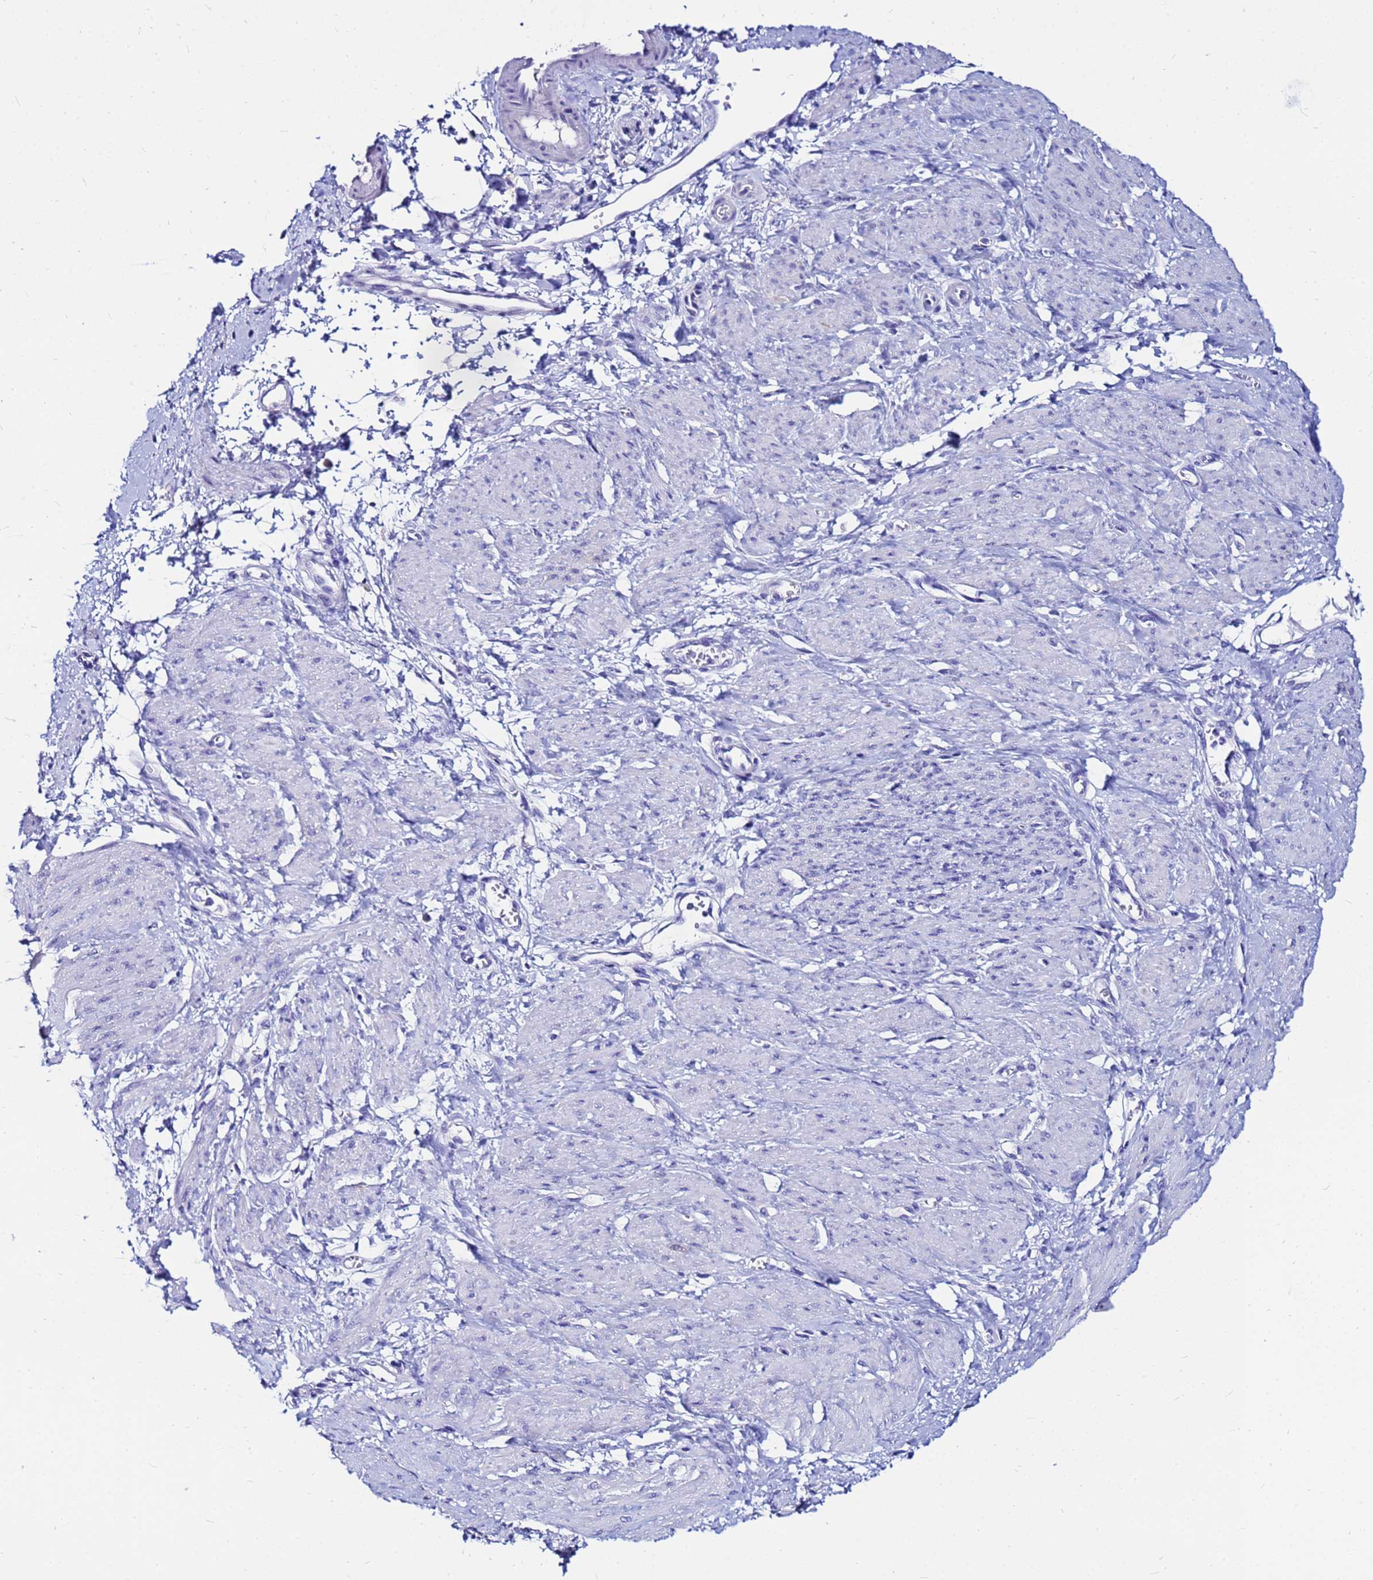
{"staining": {"intensity": "negative", "quantity": "none", "location": "none"}, "tissue": "smooth muscle", "cell_type": "Smooth muscle cells", "image_type": "normal", "snomed": [{"axis": "morphology", "description": "Normal tissue, NOS"}, {"axis": "topography", "description": "Smooth muscle"}, {"axis": "topography", "description": "Uterus"}], "caption": "High power microscopy micrograph of an IHC micrograph of benign smooth muscle, revealing no significant positivity in smooth muscle cells. (Brightfield microscopy of DAB IHC at high magnification).", "gene": "PPP1R14C", "patient": {"sex": "female", "age": 39}}